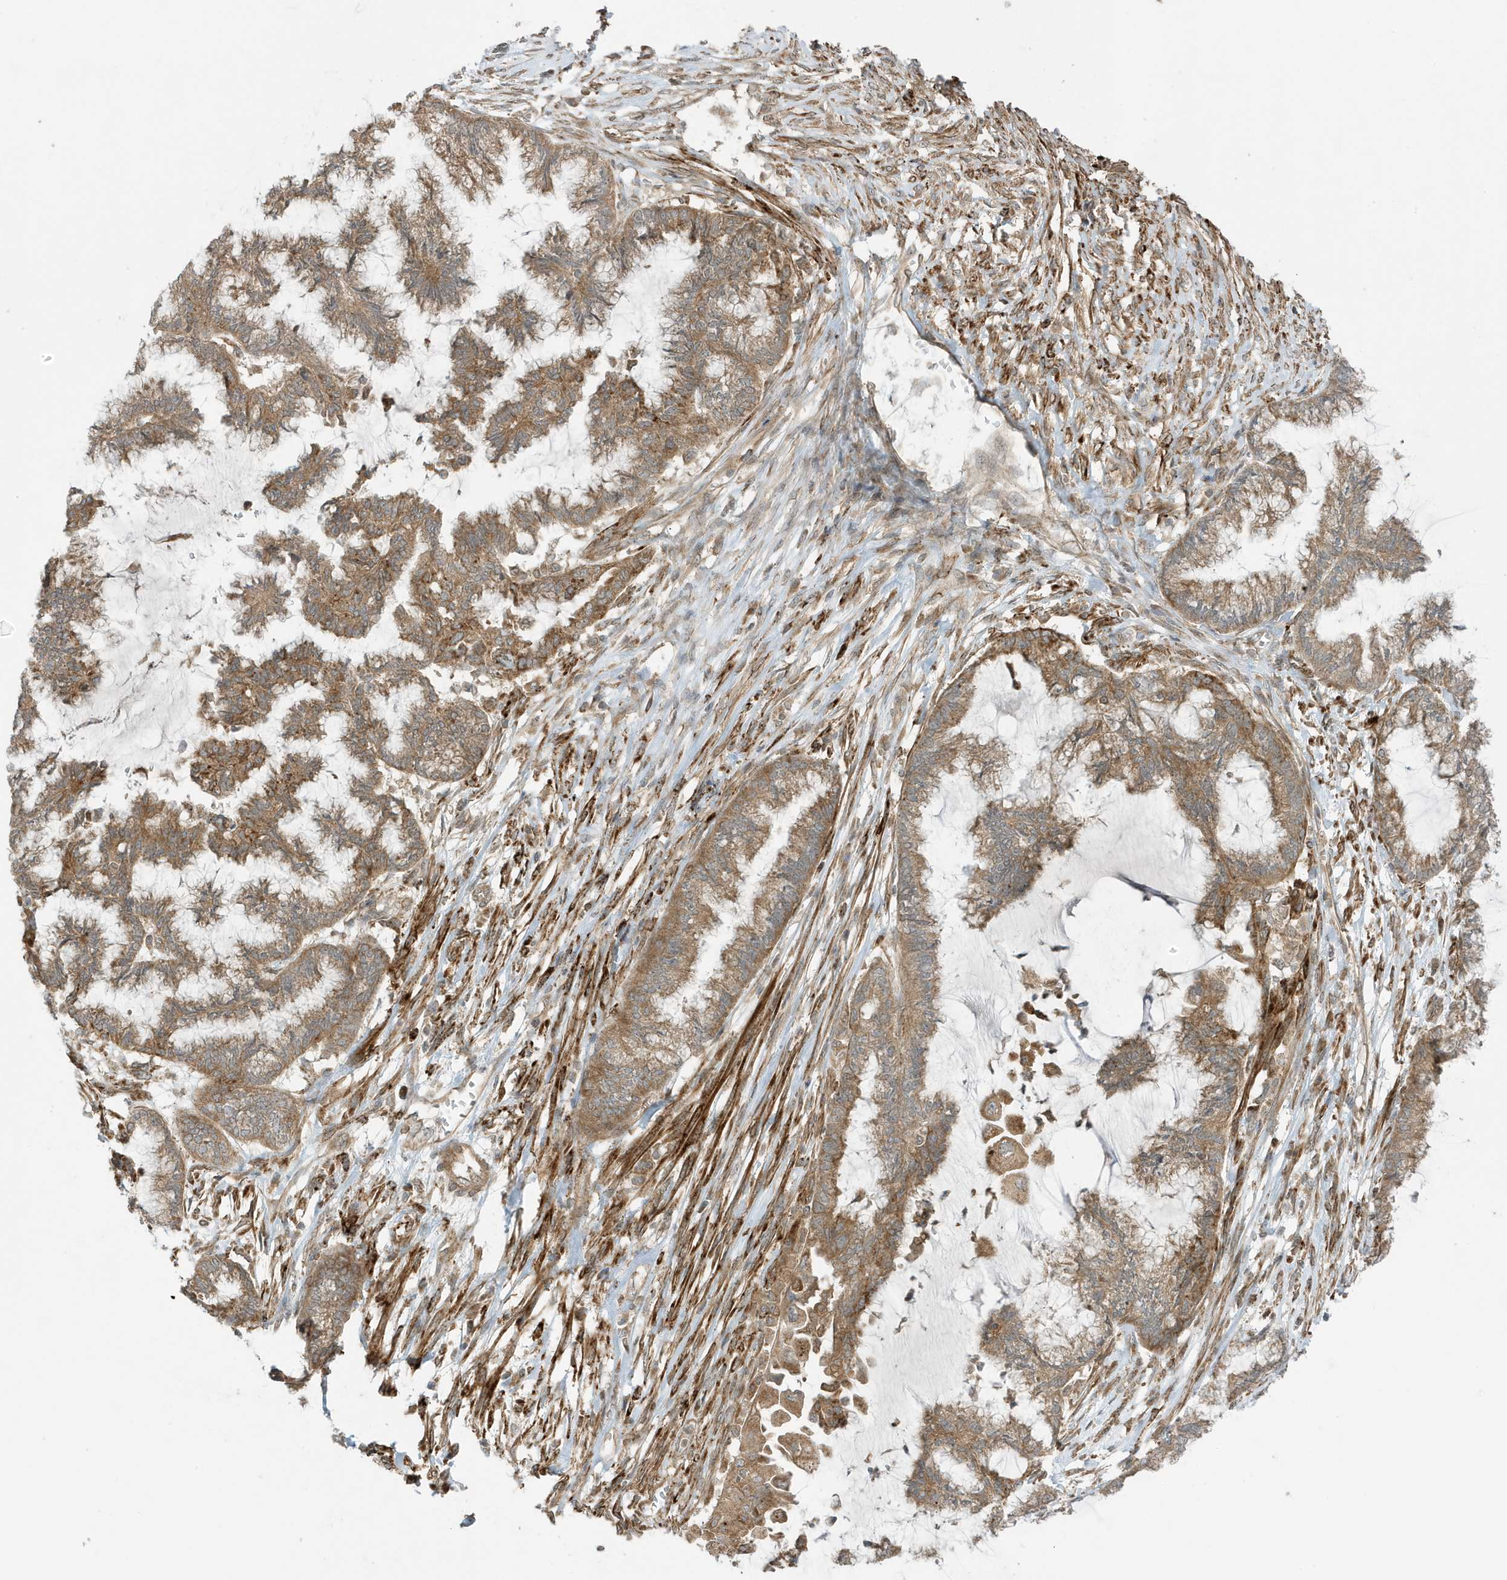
{"staining": {"intensity": "moderate", "quantity": ">75%", "location": "cytoplasmic/membranous"}, "tissue": "endometrial cancer", "cell_type": "Tumor cells", "image_type": "cancer", "snomed": [{"axis": "morphology", "description": "Adenocarcinoma, NOS"}, {"axis": "topography", "description": "Endometrium"}], "caption": "Immunohistochemistry (IHC) image of endometrial cancer (adenocarcinoma) stained for a protein (brown), which shows medium levels of moderate cytoplasmic/membranous positivity in approximately >75% of tumor cells.", "gene": "DHX36", "patient": {"sex": "female", "age": 86}}